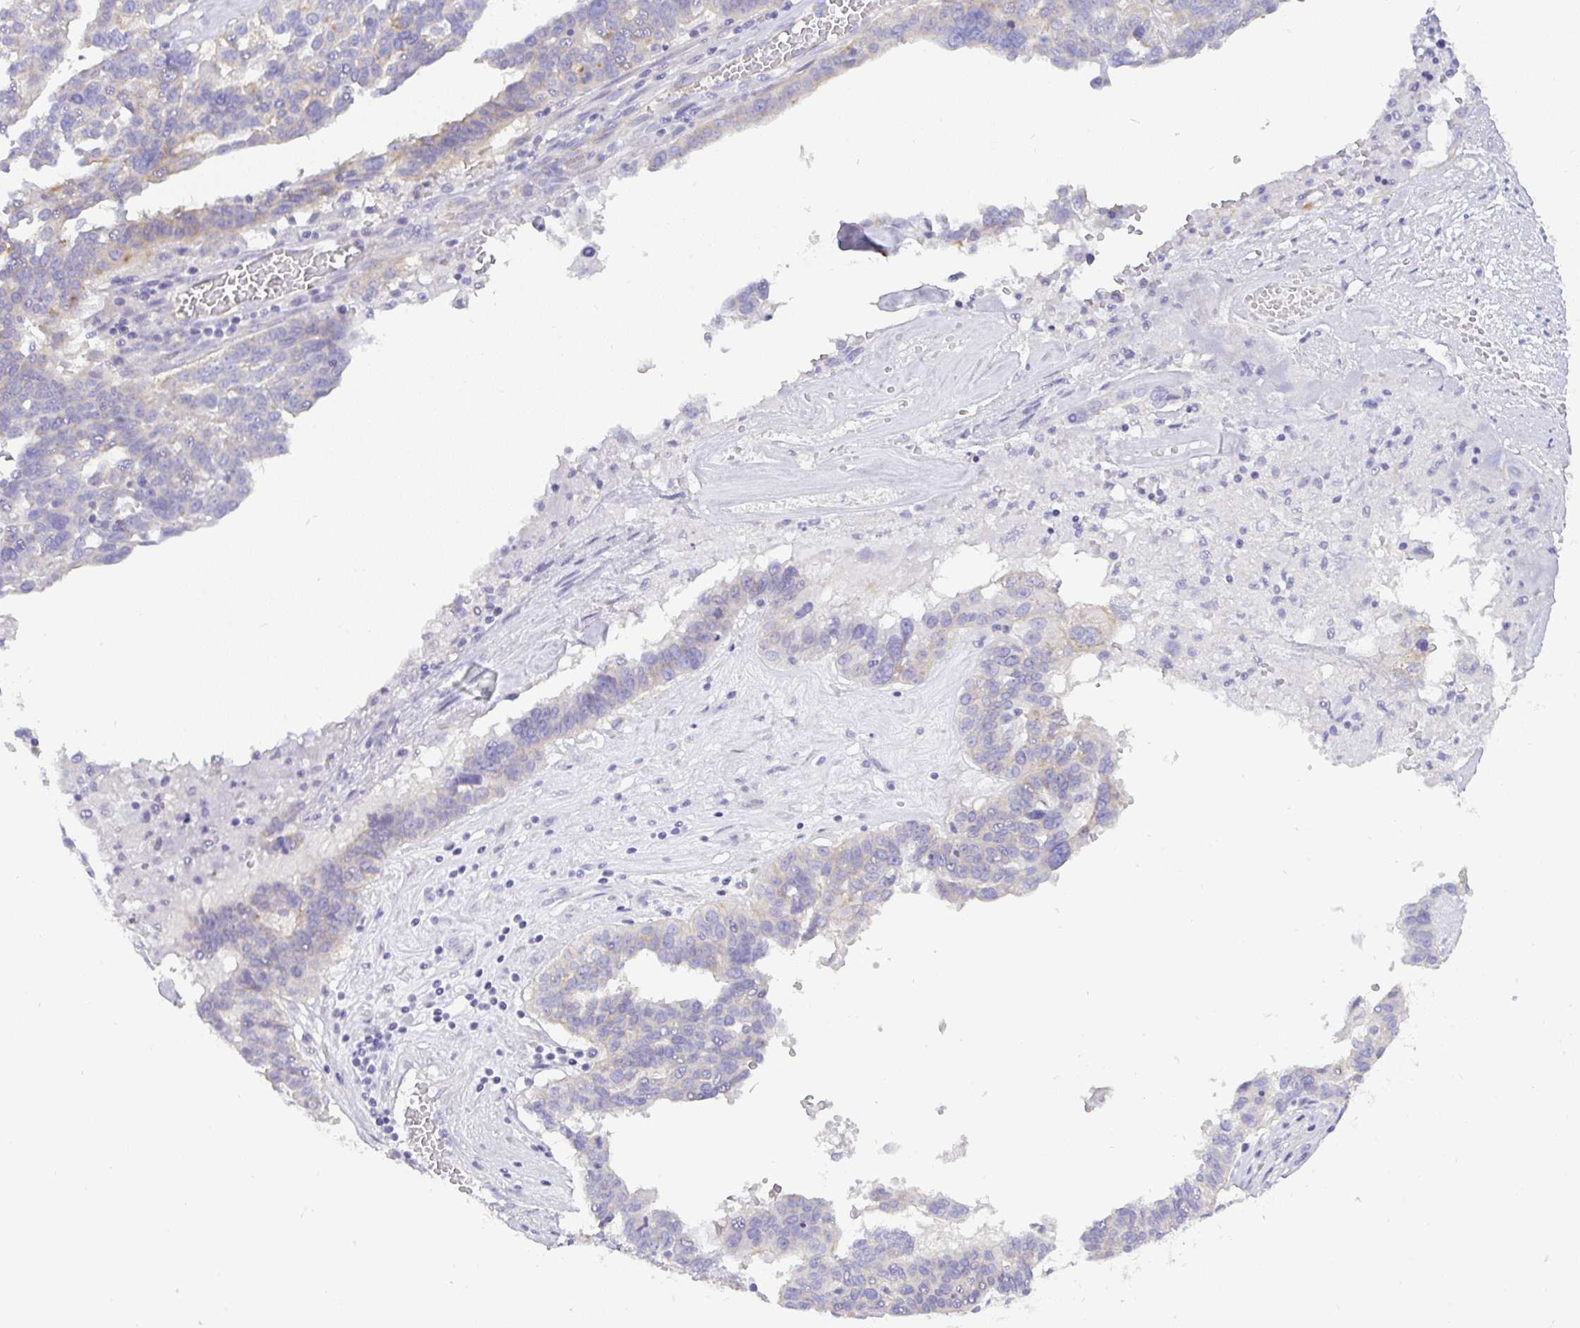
{"staining": {"intensity": "moderate", "quantity": "<25%", "location": "cytoplasmic/membranous"}, "tissue": "ovarian cancer", "cell_type": "Tumor cells", "image_type": "cancer", "snomed": [{"axis": "morphology", "description": "Cystadenocarcinoma, serous, NOS"}, {"axis": "topography", "description": "Ovary"}], "caption": "Moderate cytoplasmic/membranous expression for a protein is appreciated in about <25% of tumor cells of ovarian serous cystadenocarcinoma using immunohistochemistry (IHC).", "gene": "FAM177A1", "patient": {"sex": "female", "age": 59}}